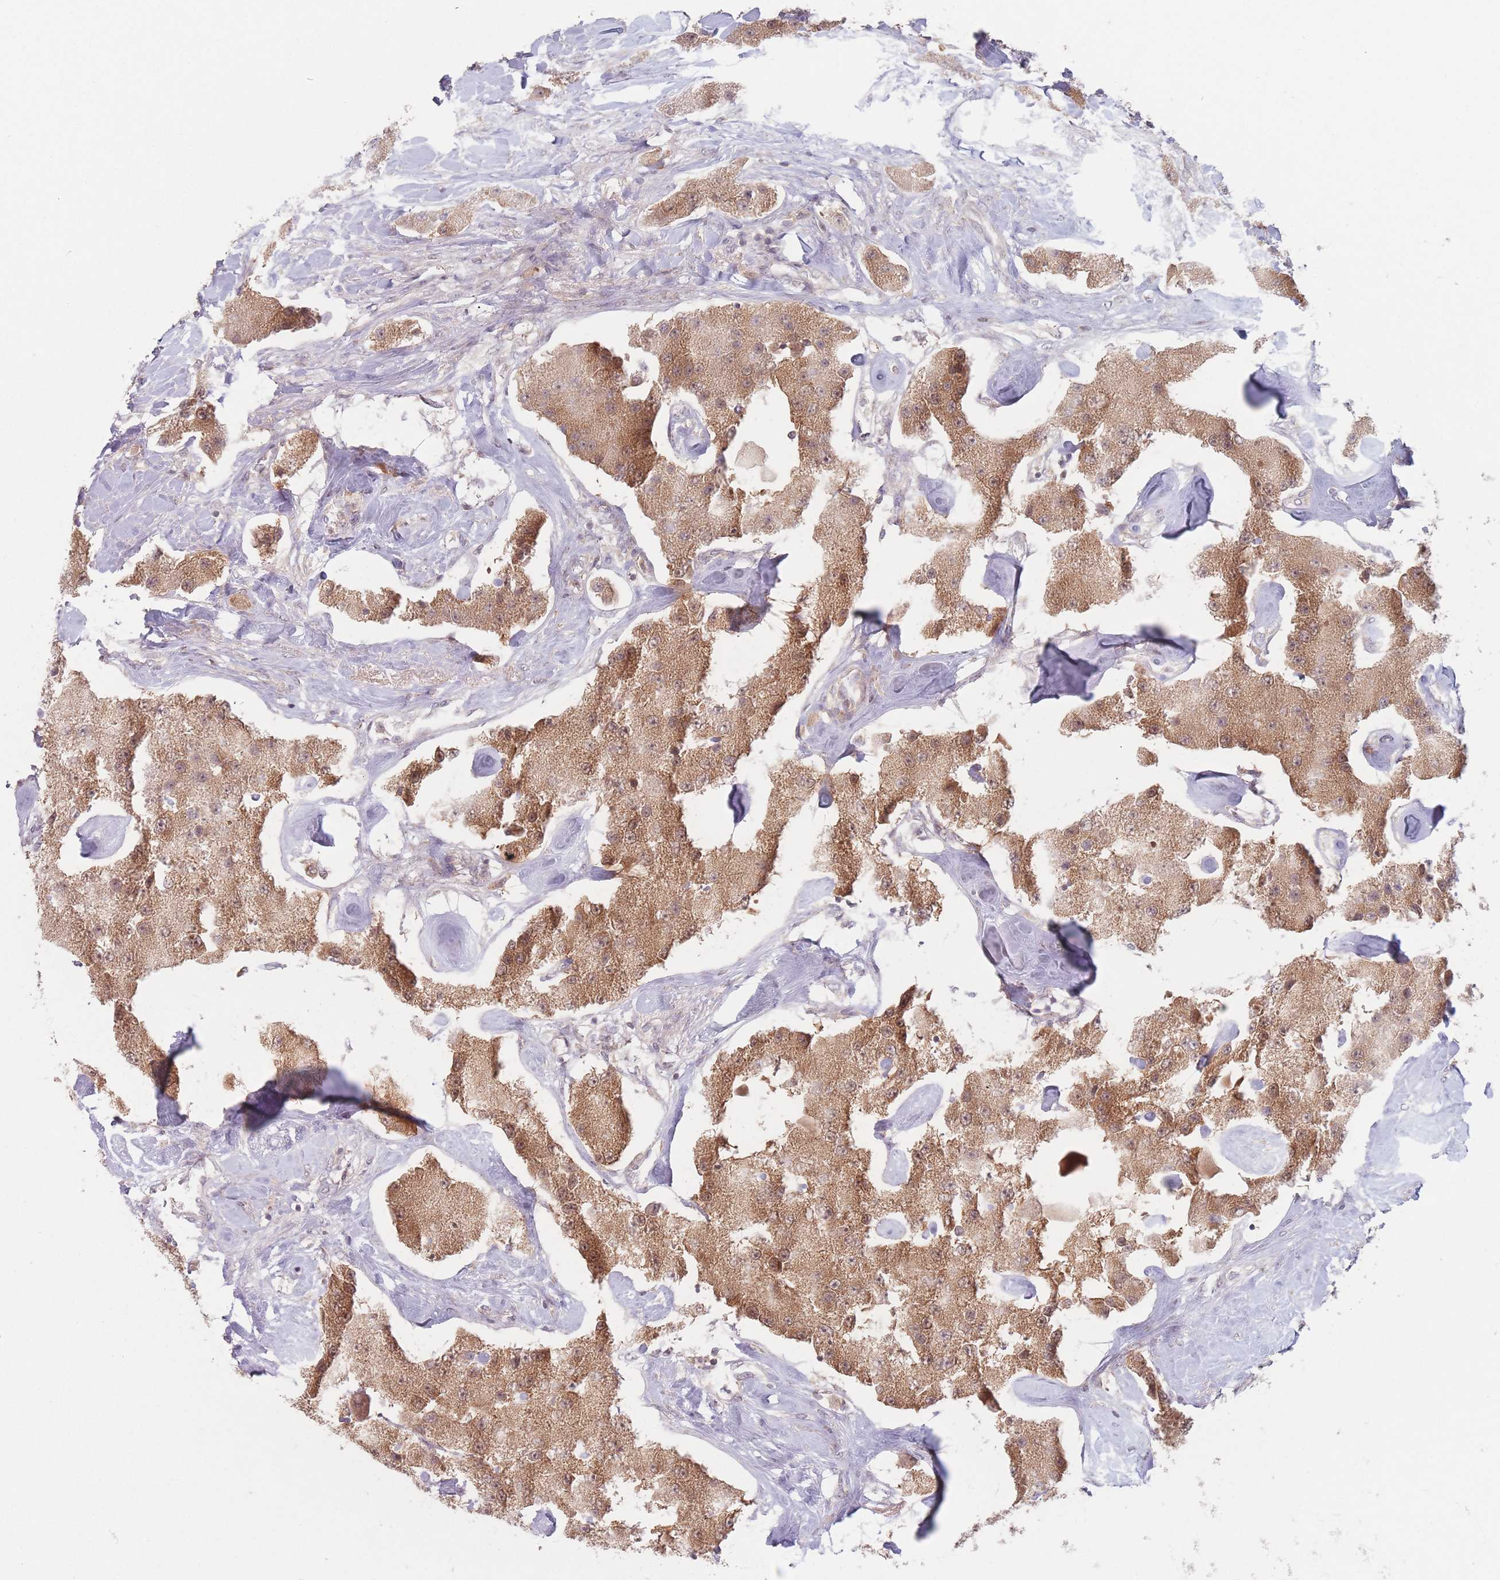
{"staining": {"intensity": "moderate", "quantity": ">75%", "location": "cytoplasmic/membranous,nuclear"}, "tissue": "carcinoid", "cell_type": "Tumor cells", "image_type": "cancer", "snomed": [{"axis": "morphology", "description": "Carcinoid, malignant, NOS"}, {"axis": "topography", "description": "Pancreas"}], "caption": "Carcinoid (malignant) tissue exhibits moderate cytoplasmic/membranous and nuclear positivity in about >75% of tumor cells", "gene": "PPM1A", "patient": {"sex": "male", "age": 41}}